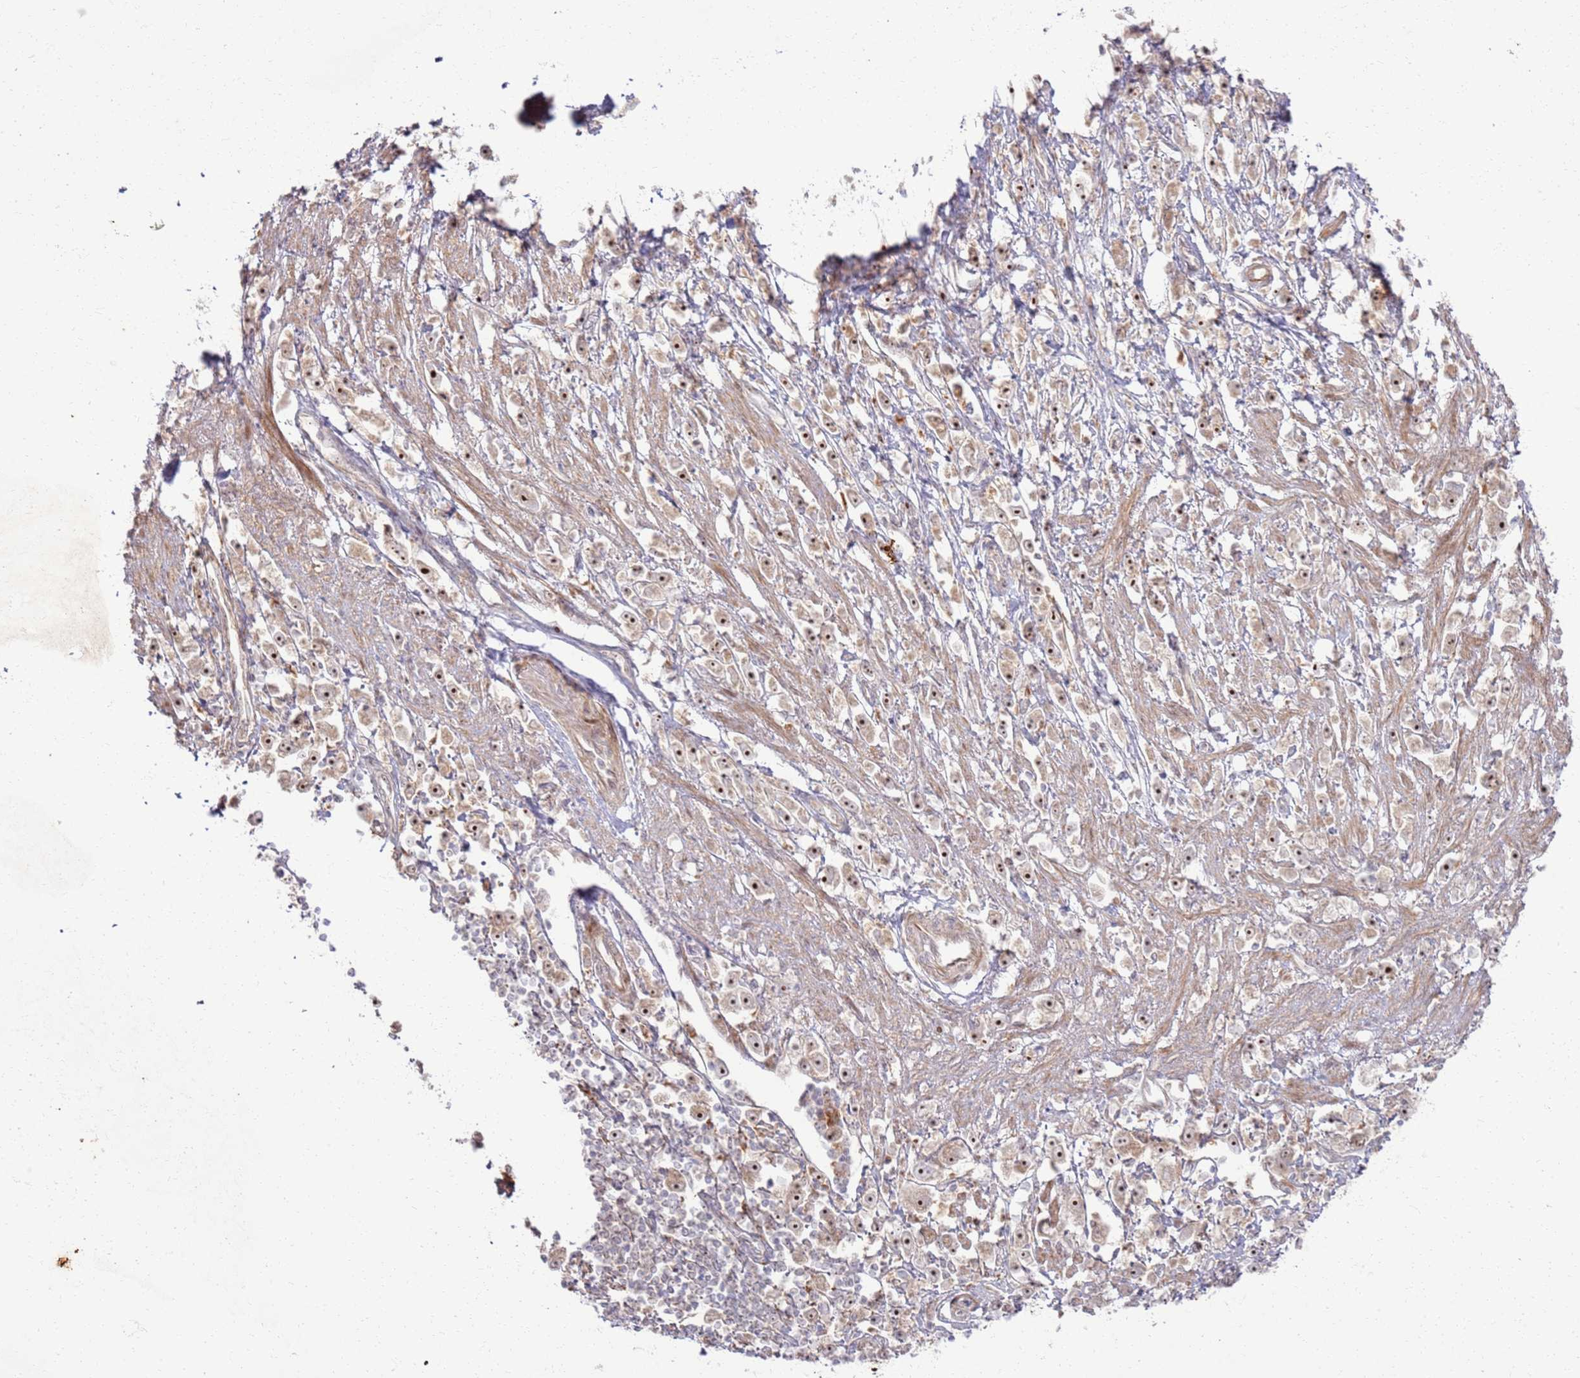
{"staining": {"intensity": "moderate", "quantity": ">75%", "location": "cytoplasmic/membranous,nuclear"}, "tissue": "stomach cancer", "cell_type": "Tumor cells", "image_type": "cancer", "snomed": [{"axis": "morphology", "description": "Adenocarcinoma, NOS"}, {"axis": "topography", "description": "Stomach"}], "caption": "Tumor cells exhibit medium levels of moderate cytoplasmic/membranous and nuclear staining in approximately >75% of cells in stomach adenocarcinoma. (IHC, brightfield microscopy, high magnification).", "gene": "CNPY1", "patient": {"sex": "female", "age": 59}}